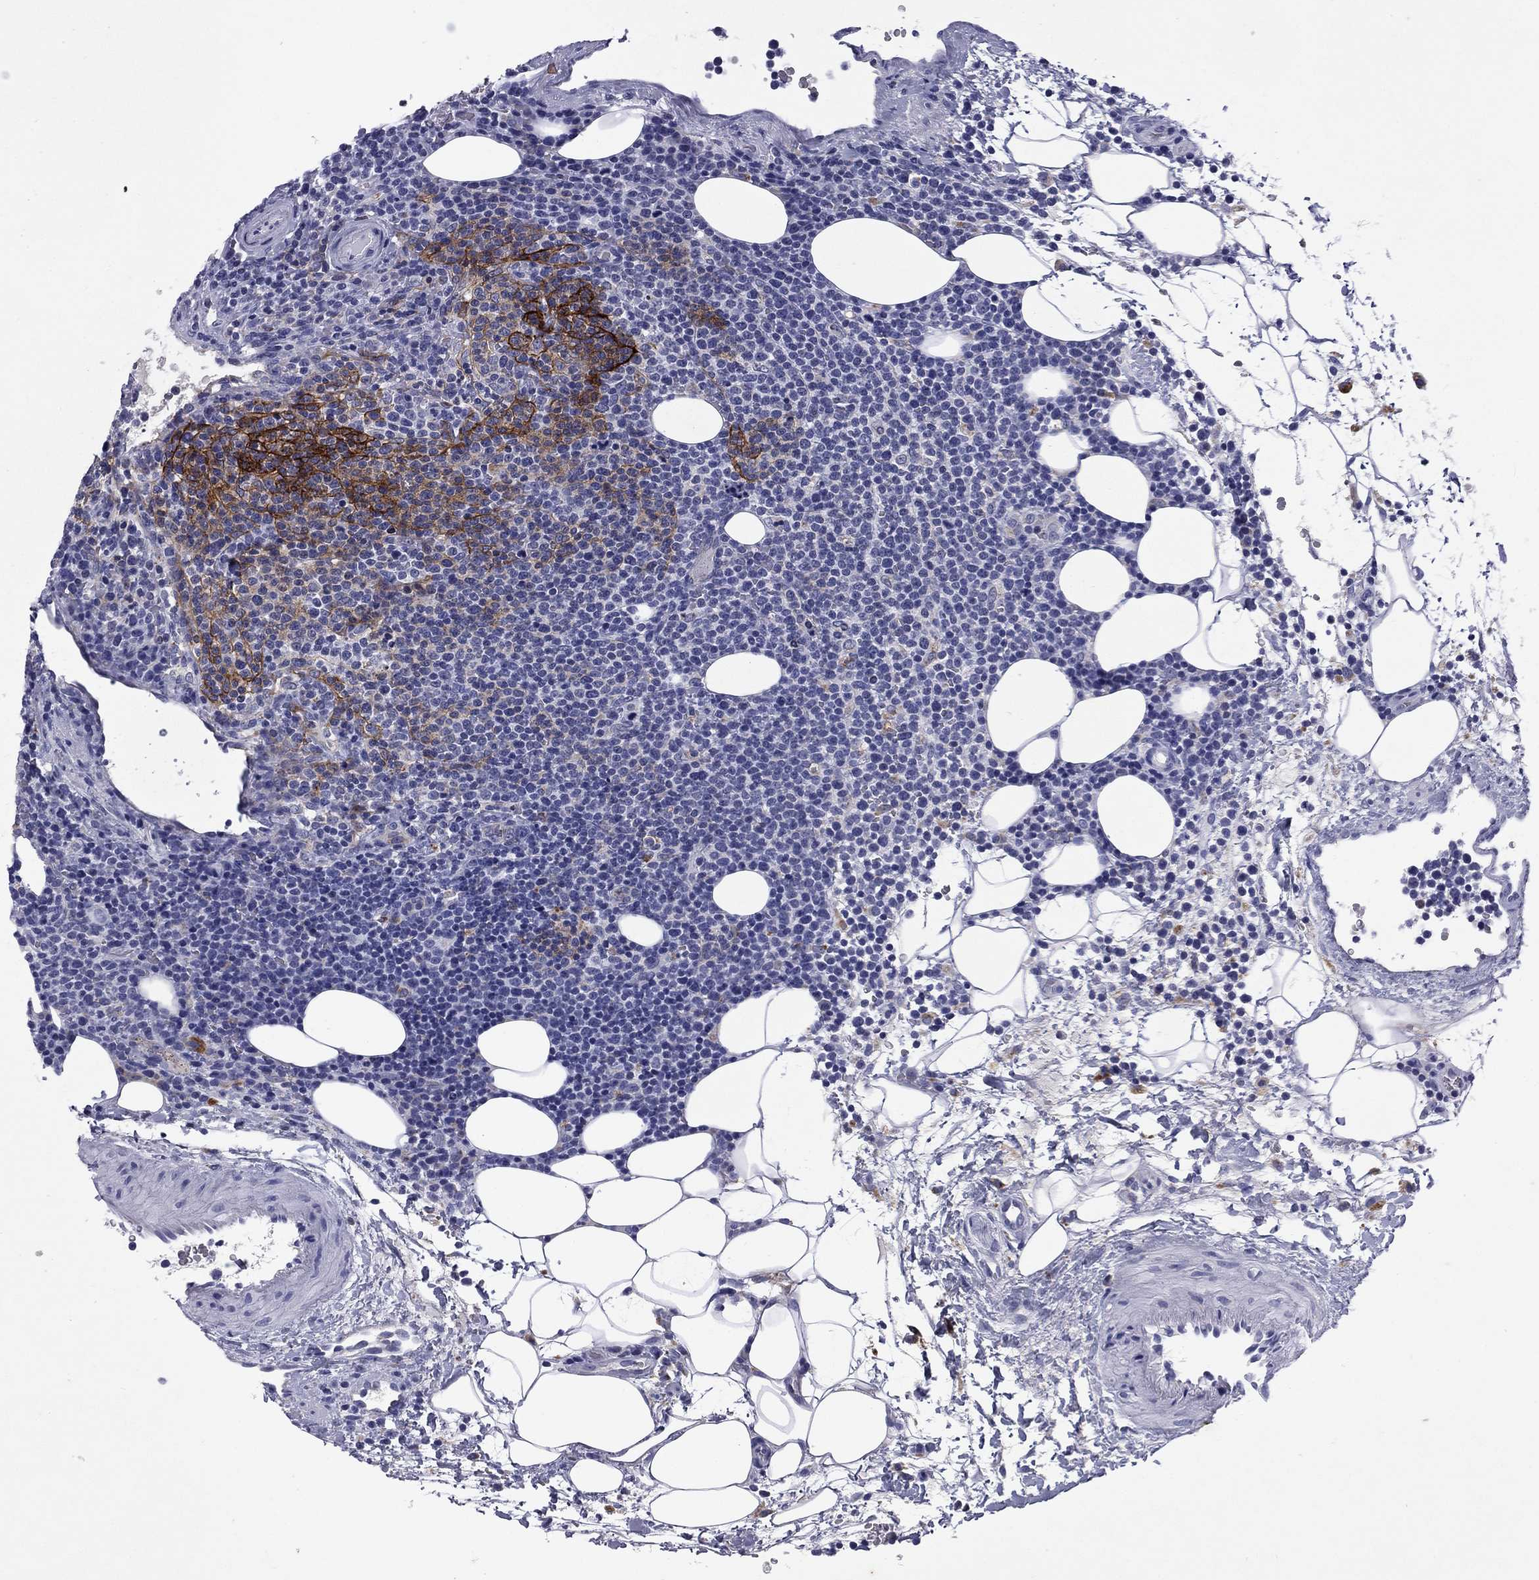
{"staining": {"intensity": "negative", "quantity": "none", "location": "none"}, "tissue": "lymphoma", "cell_type": "Tumor cells", "image_type": "cancer", "snomed": [{"axis": "morphology", "description": "Malignant lymphoma, non-Hodgkin's type, High grade"}, {"axis": "topography", "description": "Lymph node"}], "caption": "Tumor cells show no significant staining in malignant lymphoma, non-Hodgkin's type (high-grade).", "gene": "MADCAM1", "patient": {"sex": "male", "age": 61}}